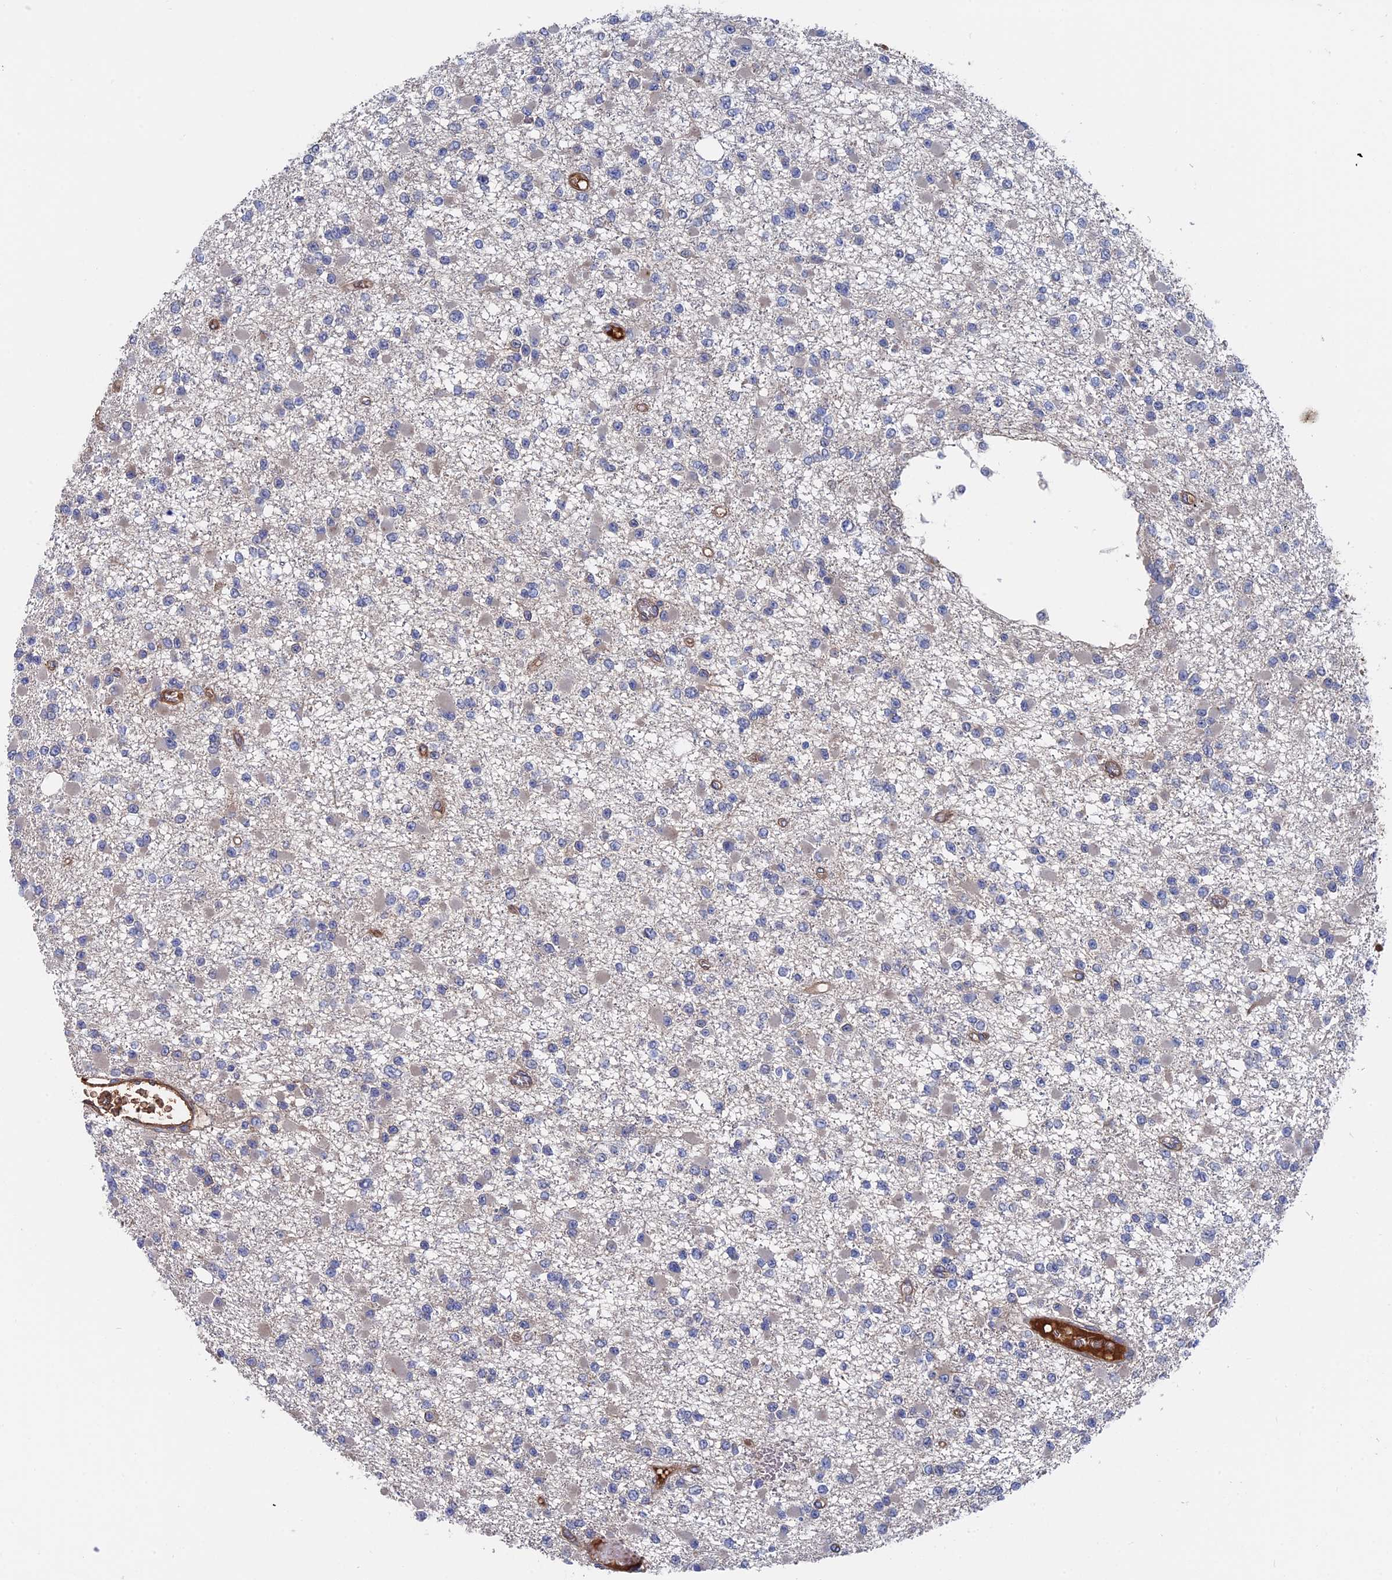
{"staining": {"intensity": "negative", "quantity": "none", "location": "none"}, "tissue": "glioma", "cell_type": "Tumor cells", "image_type": "cancer", "snomed": [{"axis": "morphology", "description": "Glioma, malignant, Low grade"}, {"axis": "topography", "description": "Brain"}], "caption": "Tumor cells are negative for brown protein staining in malignant low-grade glioma.", "gene": "RPUSD1", "patient": {"sex": "female", "age": 22}}